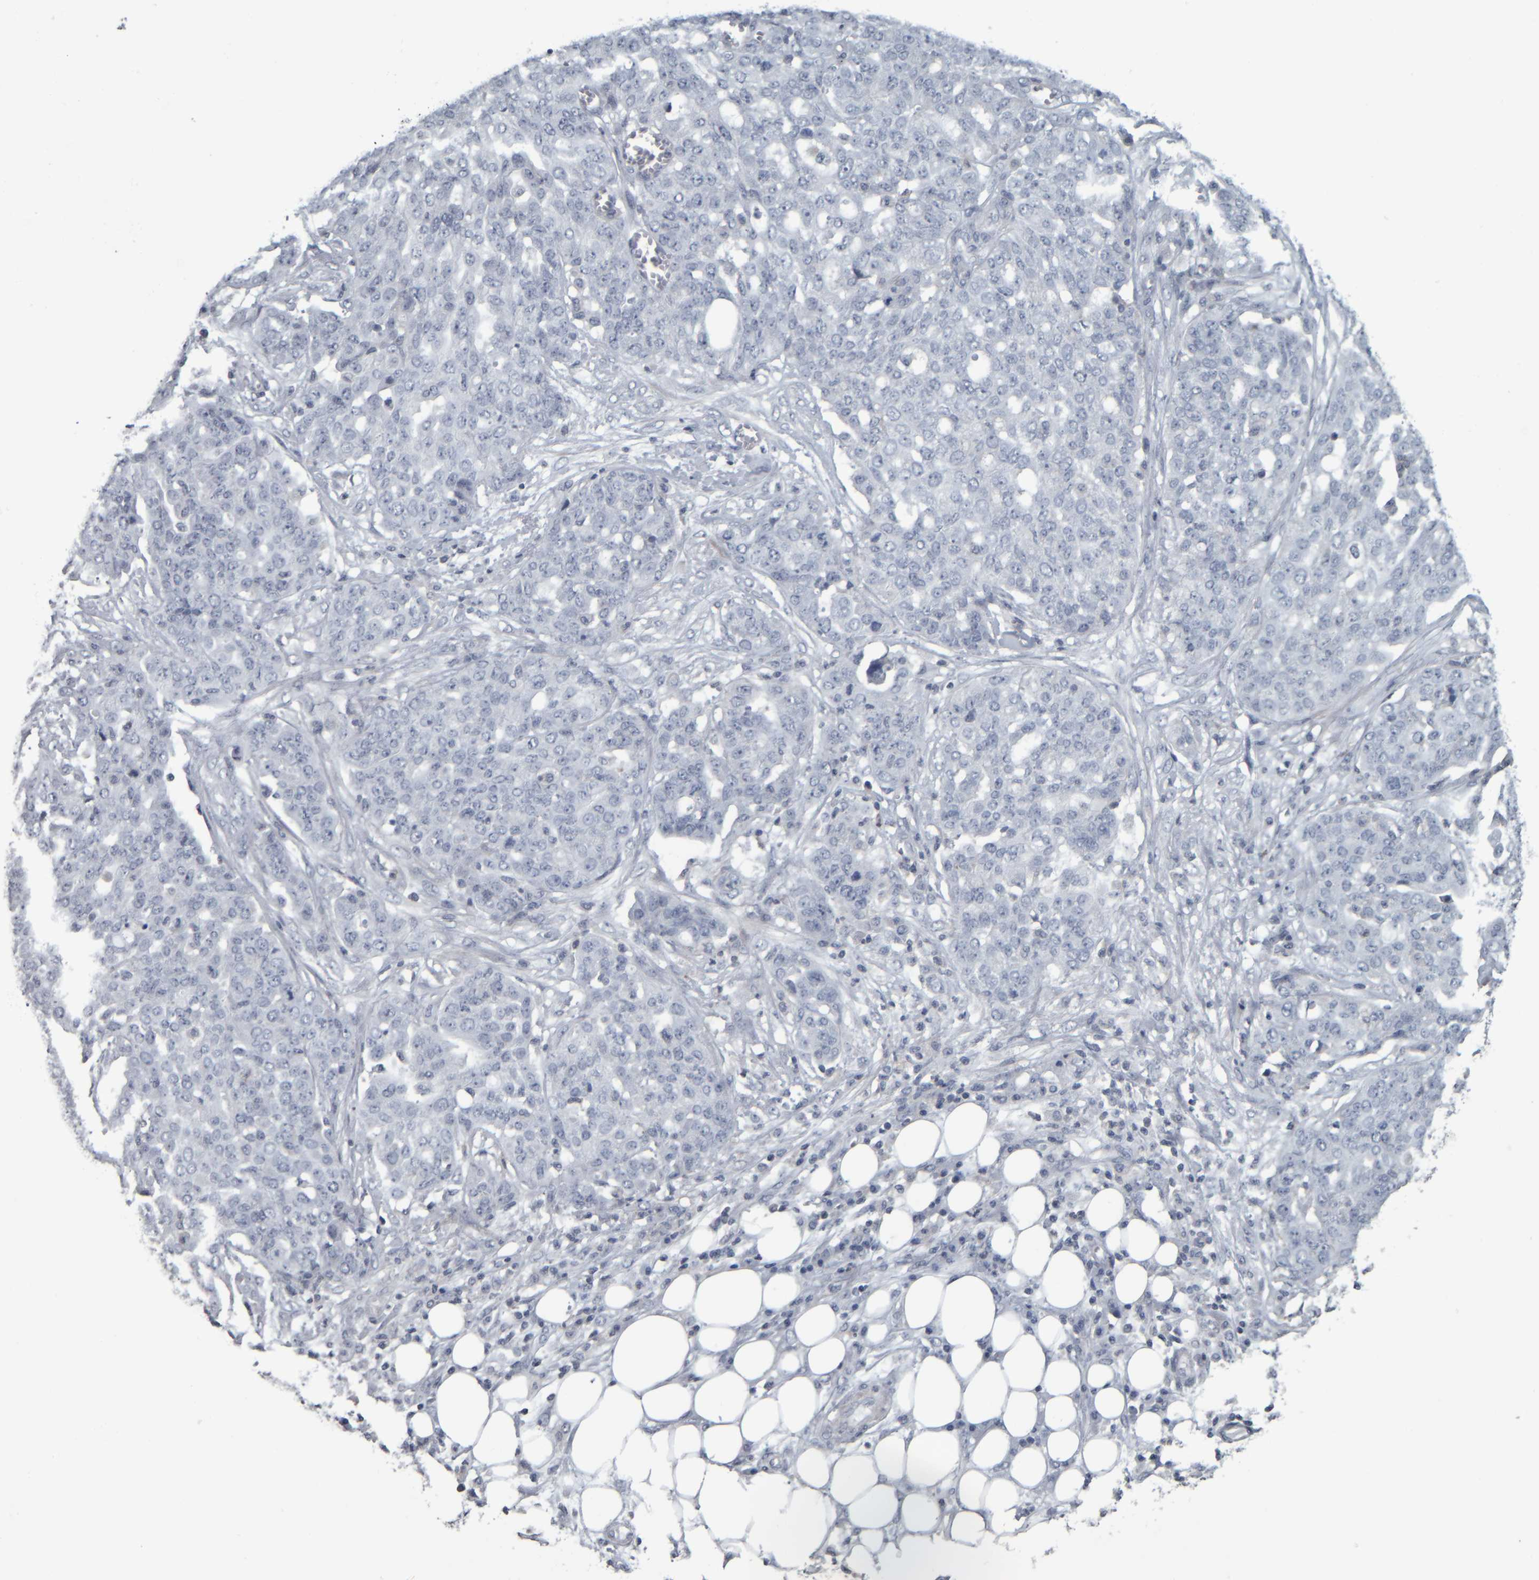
{"staining": {"intensity": "negative", "quantity": "none", "location": "none"}, "tissue": "ovarian cancer", "cell_type": "Tumor cells", "image_type": "cancer", "snomed": [{"axis": "morphology", "description": "Cystadenocarcinoma, serous, NOS"}, {"axis": "topography", "description": "Soft tissue"}, {"axis": "topography", "description": "Ovary"}], "caption": "A micrograph of ovarian serous cystadenocarcinoma stained for a protein exhibits no brown staining in tumor cells. (Immunohistochemistry, brightfield microscopy, high magnification).", "gene": "CAVIN4", "patient": {"sex": "female", "age": 57}}